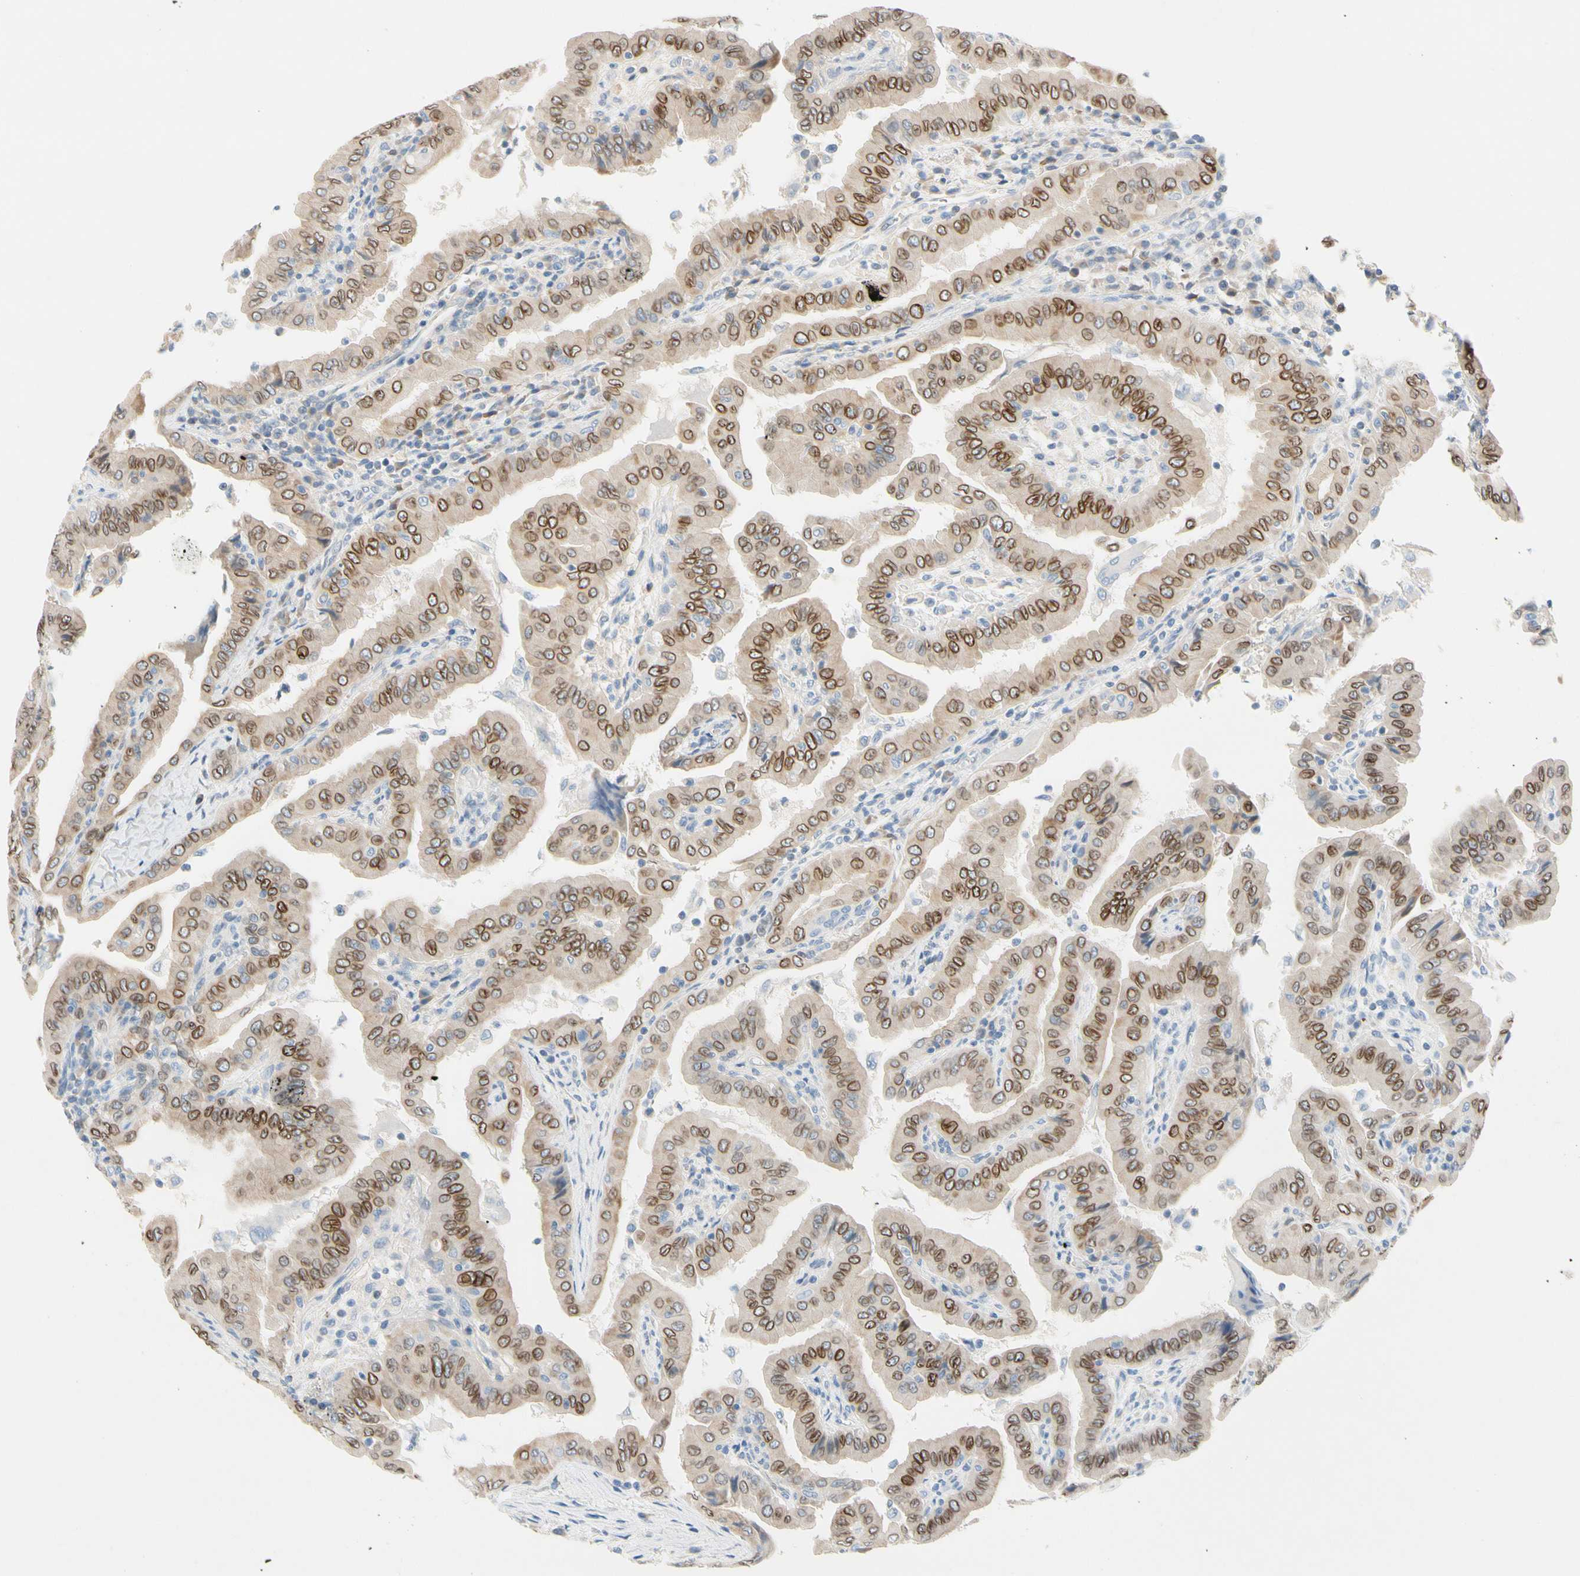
{"staining": {"intensity": "moderate", "quantity": ">75%", "location": "cytoplasmic/membranous,nuclear"}, "tissue": "thyroid cancer", "cell_type": "Tumor cells", "image_type": "cancer", "snomed": [{"axis": "morphology", "description": "Papillary adenocarcinoma, NOS"}, {"axis": "topography", "description": "Thyroid gland"}], "caption": "A histopathology image of human thyroid cancer stained for a protein shows moderate cytoplasmic/membranous and nuclear brown staining in tumor cells.", "gene": "ZNF132", "patient": {"sex": "male", "age": 33}}